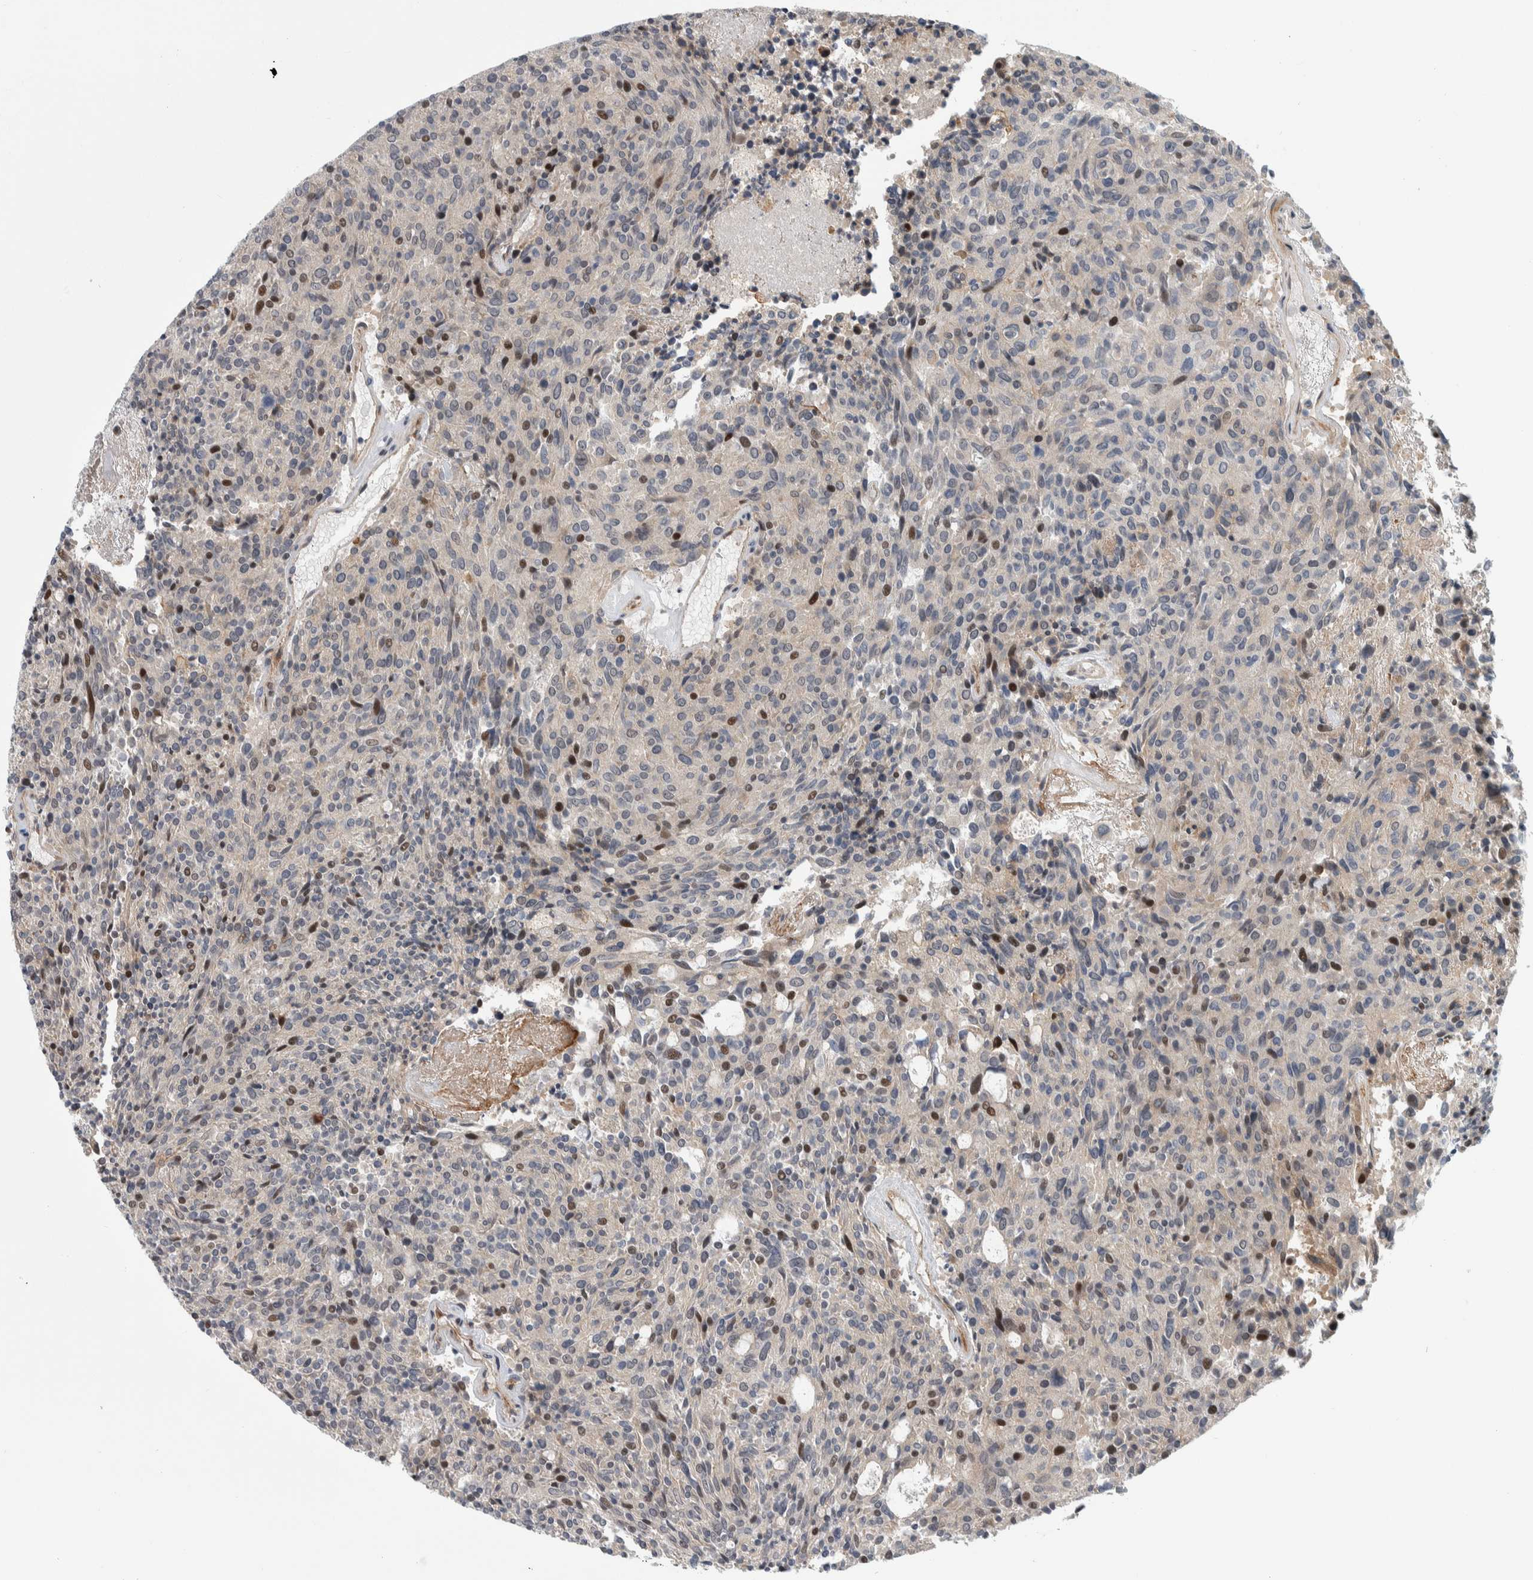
{"staining": {"intensity": "moderate", "quantity": "25%-75%", "location": "nuclear"}, "tissue": "carcinoid", "cell_type": "Tumor cells", "image_type": "cancer", "snomed": [{"axis": "morphology", "description": "Carcinoid, malignant, NOS"}, {"axis": "topography", "description": "Pancreas"}], "caption": "Immunohistochemistry (IHC) of carcinoid (malignant) displays medium levels of moderate nuclear expression in about 25%-75% of tumor cells.", "gene": "MSL1", "patient": {"sex": "female", "age": 54}}